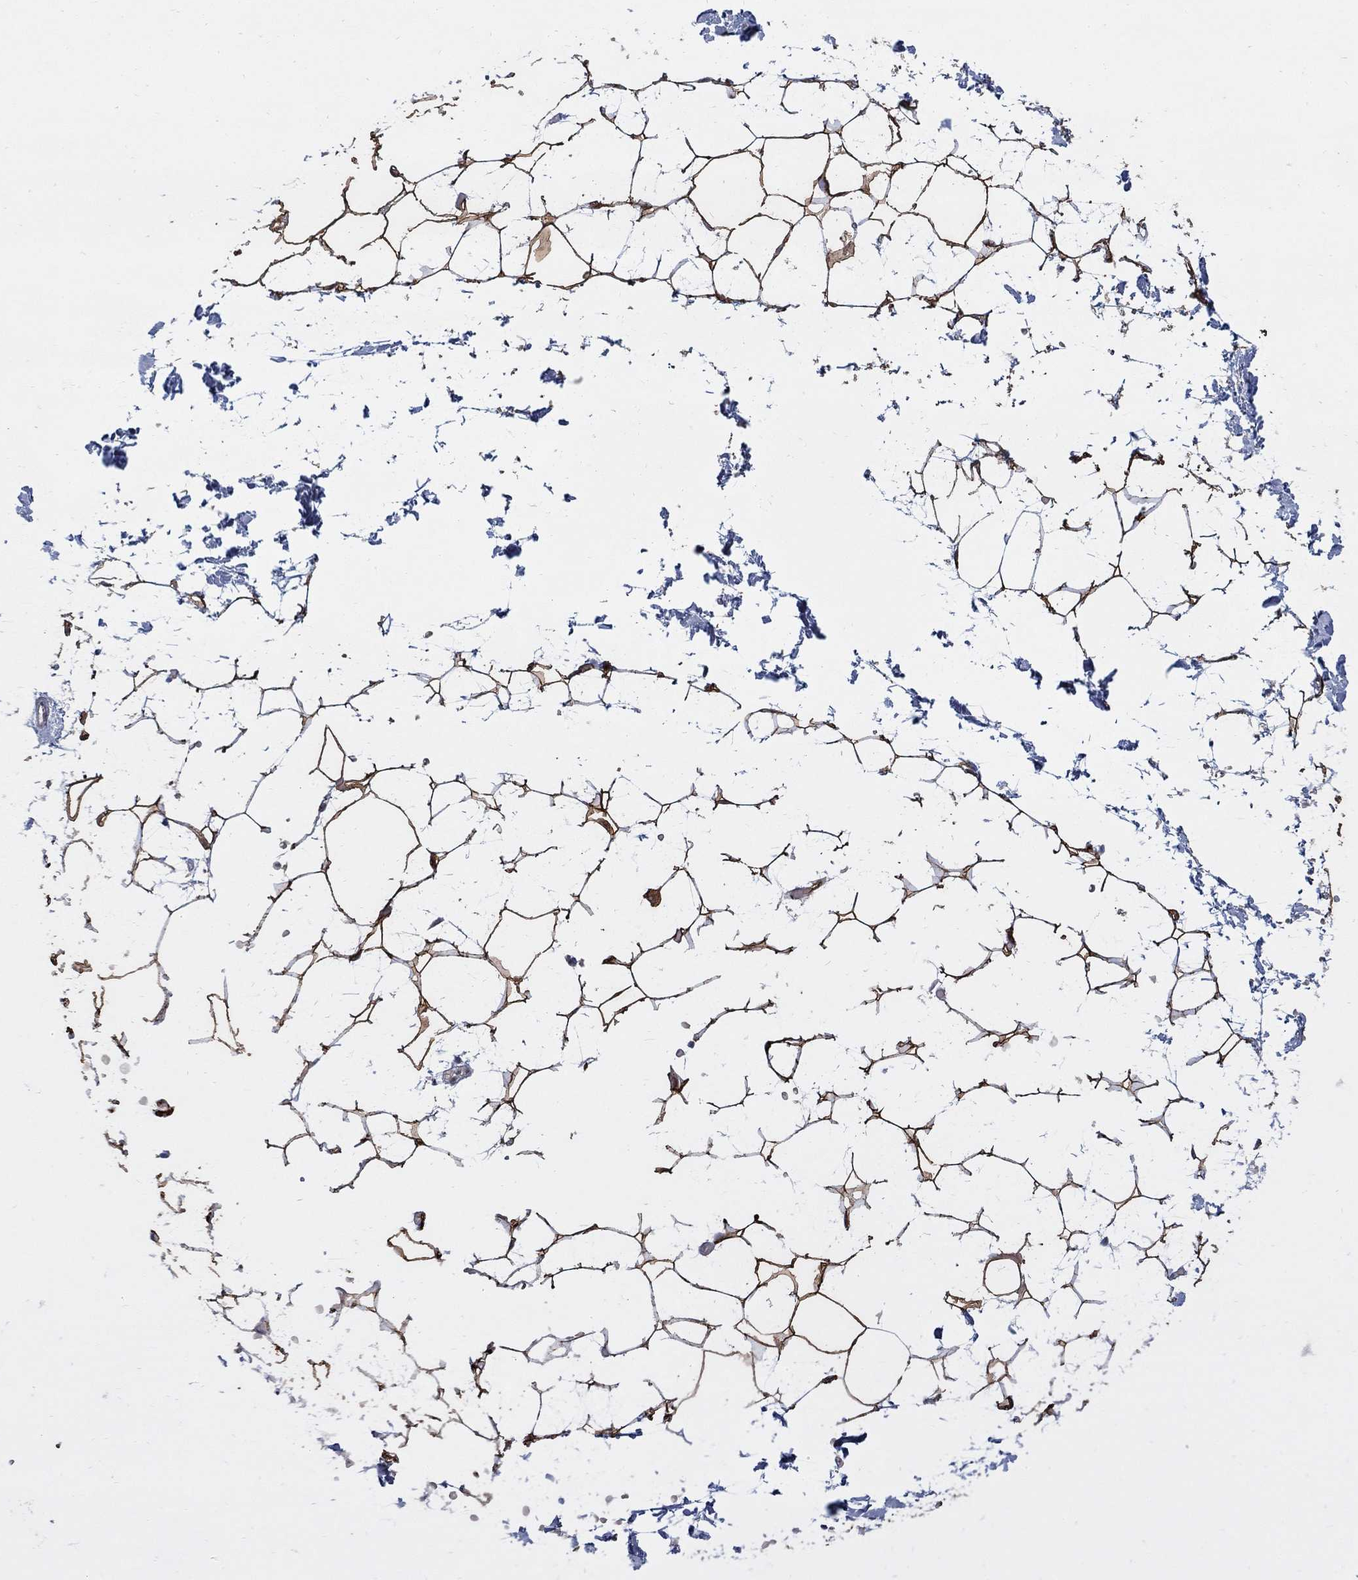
{"staining": {"intensity": "strong", "quantity": "25%-75%", "location": "cytoplasmic/membranous"}, "tissue": "adipose tissue", "cell_type": "Adipocytes", "image_type": "normal", "snomed": [{"axis": "morphology", "description": "Normal tissue, NOS"}, {"axis": "topography", "description": "Skin"}, {"axis": "topography", "description": "Peripheral nerve tissue"}], "caption": "The micrograph demonstrates immunohistochemical staining of unremarkable adipose tissue. There is strong cytoplasmic/membranous expression is seen in approximately 25%-75% of adipocytes.", "gene": "PNISR", "patient": {"sex": "female", "age": 56}}